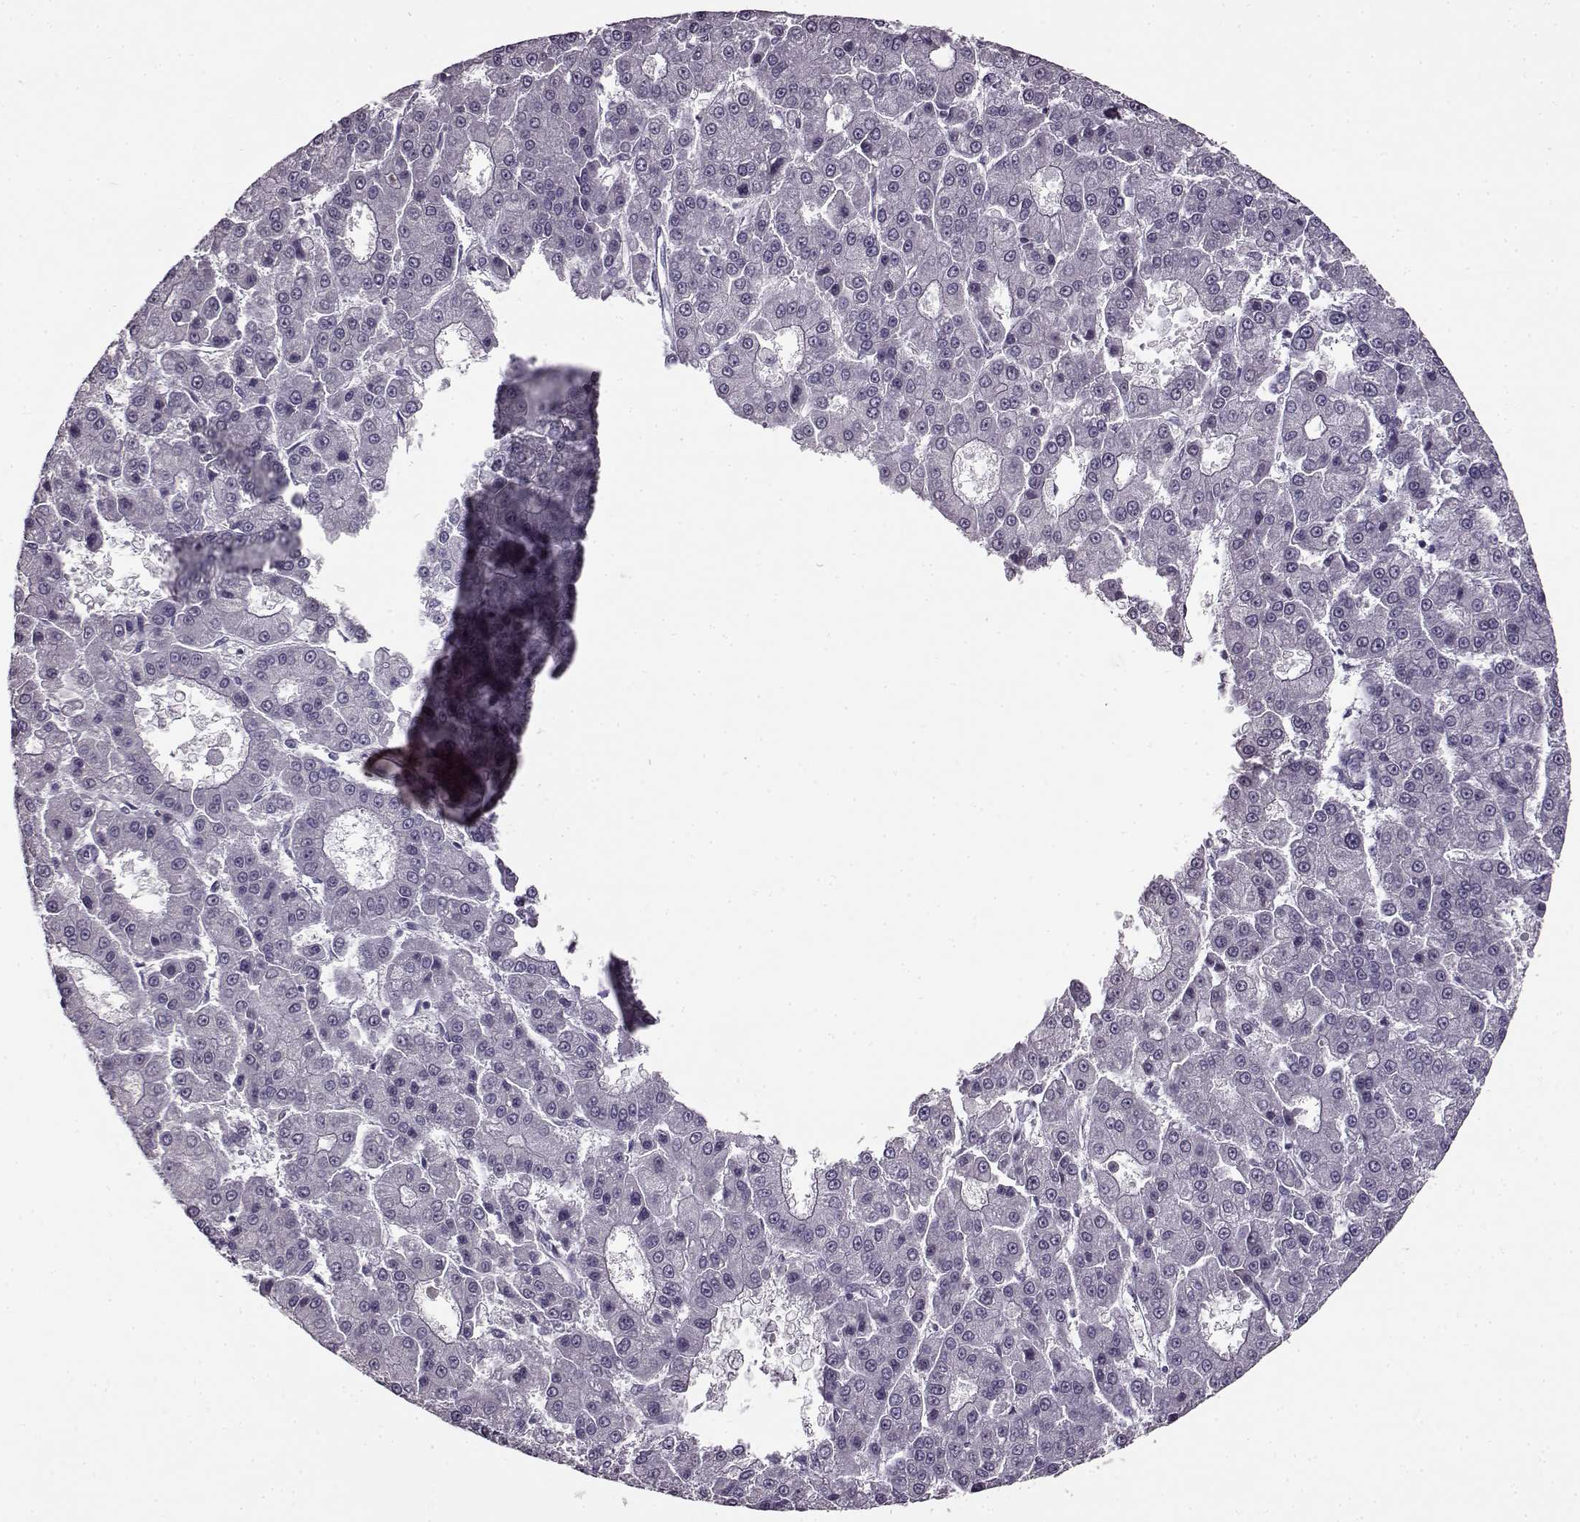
{"staining": {"intensity": "negative", "quantity": "none", "location": "none"}, "tissue": "liver cancer", "cell_type": "Tumor cells", "image_type": "cancer", "snomed": [{"axis": "morphology", "description": "Carcinoma, Hepatocellular, NOS"}, {"axis": "topography", "description": "Liver"}], "caption": "A high-resolution micrograph shows IHC staining of liver hepatocellular carcinoma, which exhibits no significant positivity in tumor cells.", "gene": "FSHB", "patient": {"sex": "male", "age": 70}}